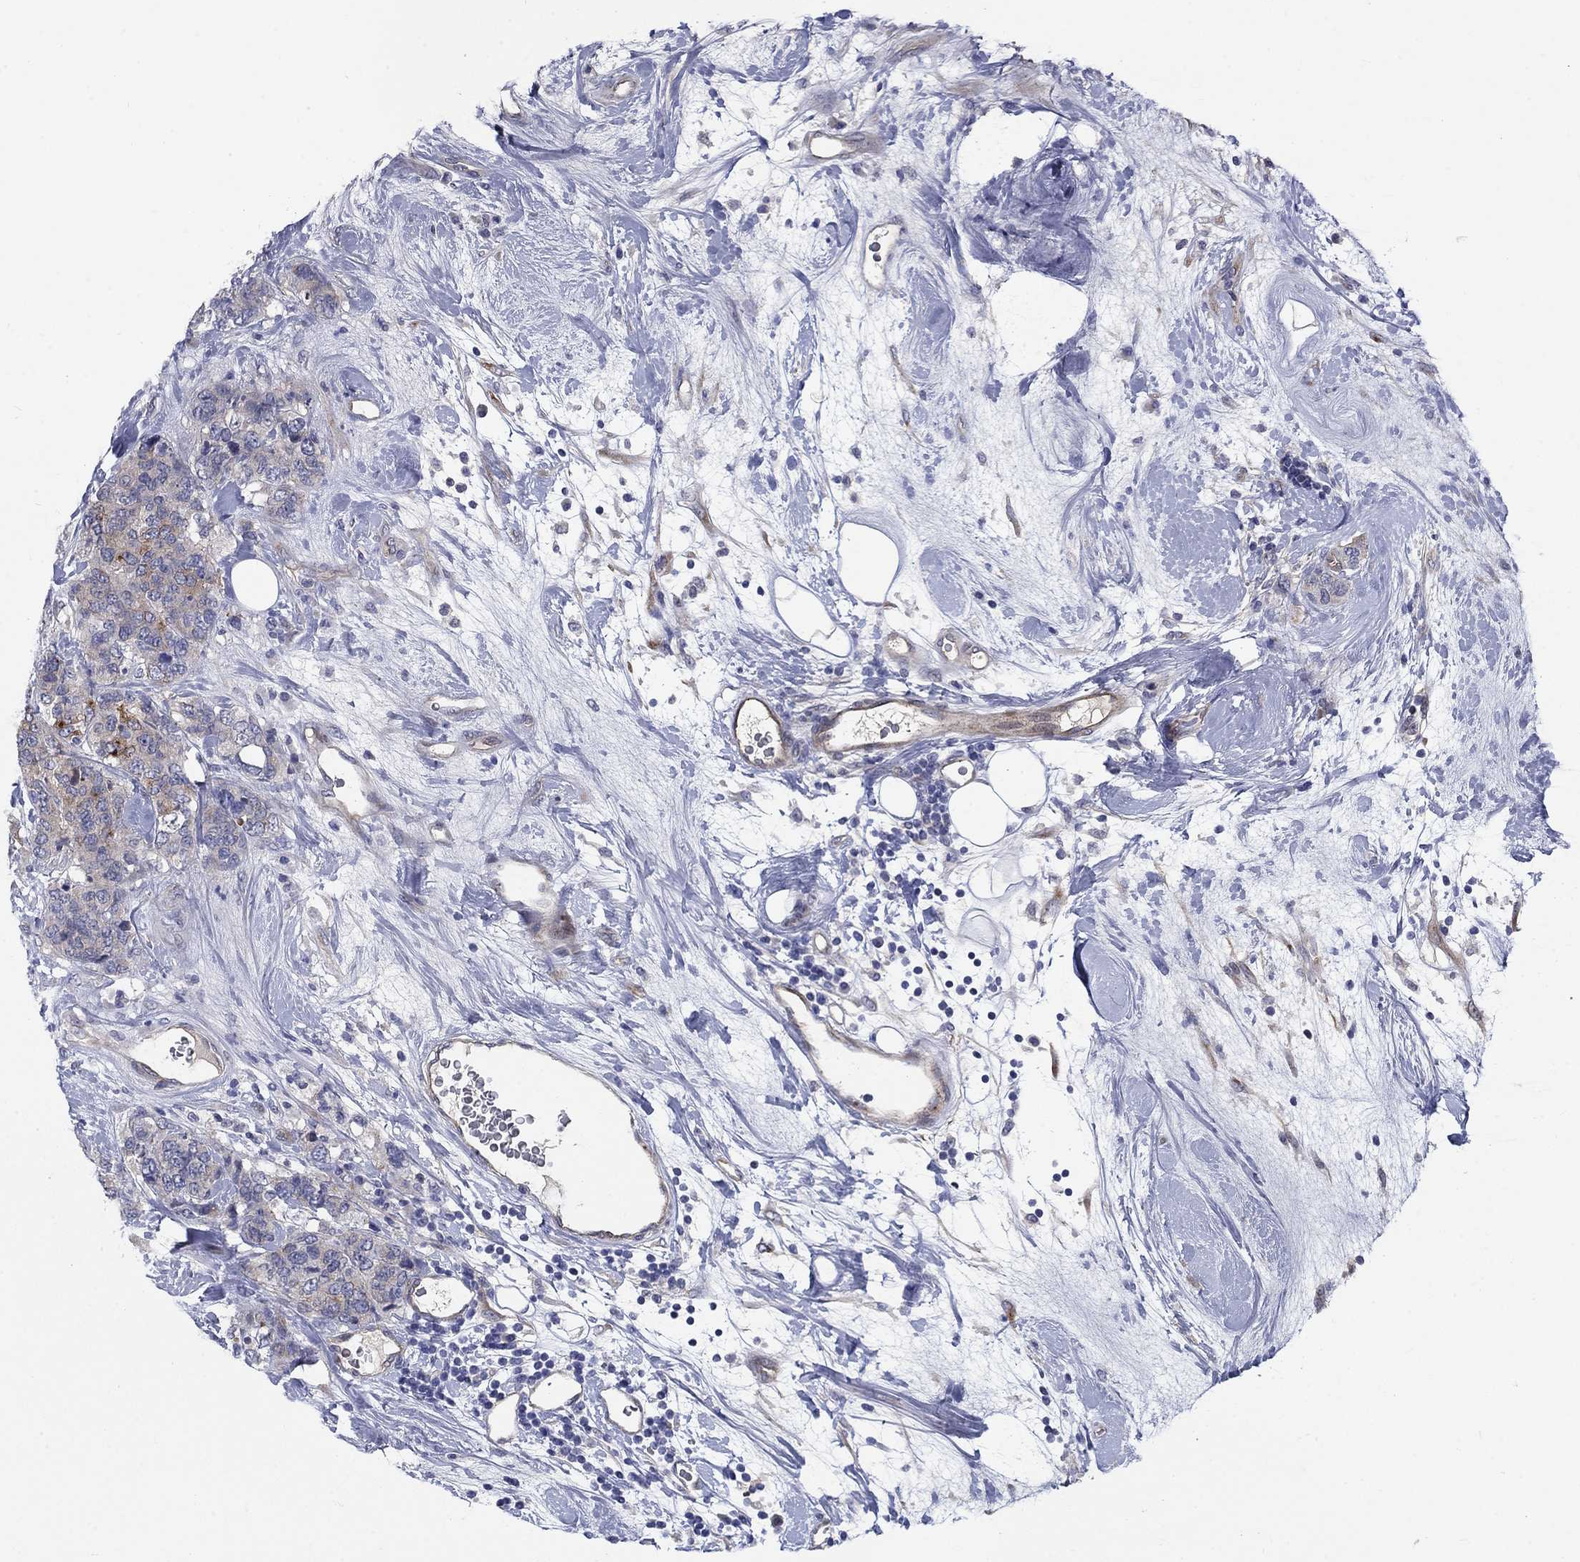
{"staining": {"intensity": "moderate", "quantity": "<25%", "location": "cytoplasmic/membranous"}, "tissue": "breast cancer", "cell_type": "Tumor cells", "image_type": "cancer", "snomed": [{"axis": "morphology", "description": "Lobular carcinoma"}, {"axis": "topography", "description": "Breast"}], "caption": "This micrograph demonstrates immunohistochemistry staining of human breast lobular carcinoma, with low moderate cytoplasmic/membranous positivity in about <25% of tumor cells.", "gene": "SLC1A1", "patient": {"sex": "female", "age": 59}}